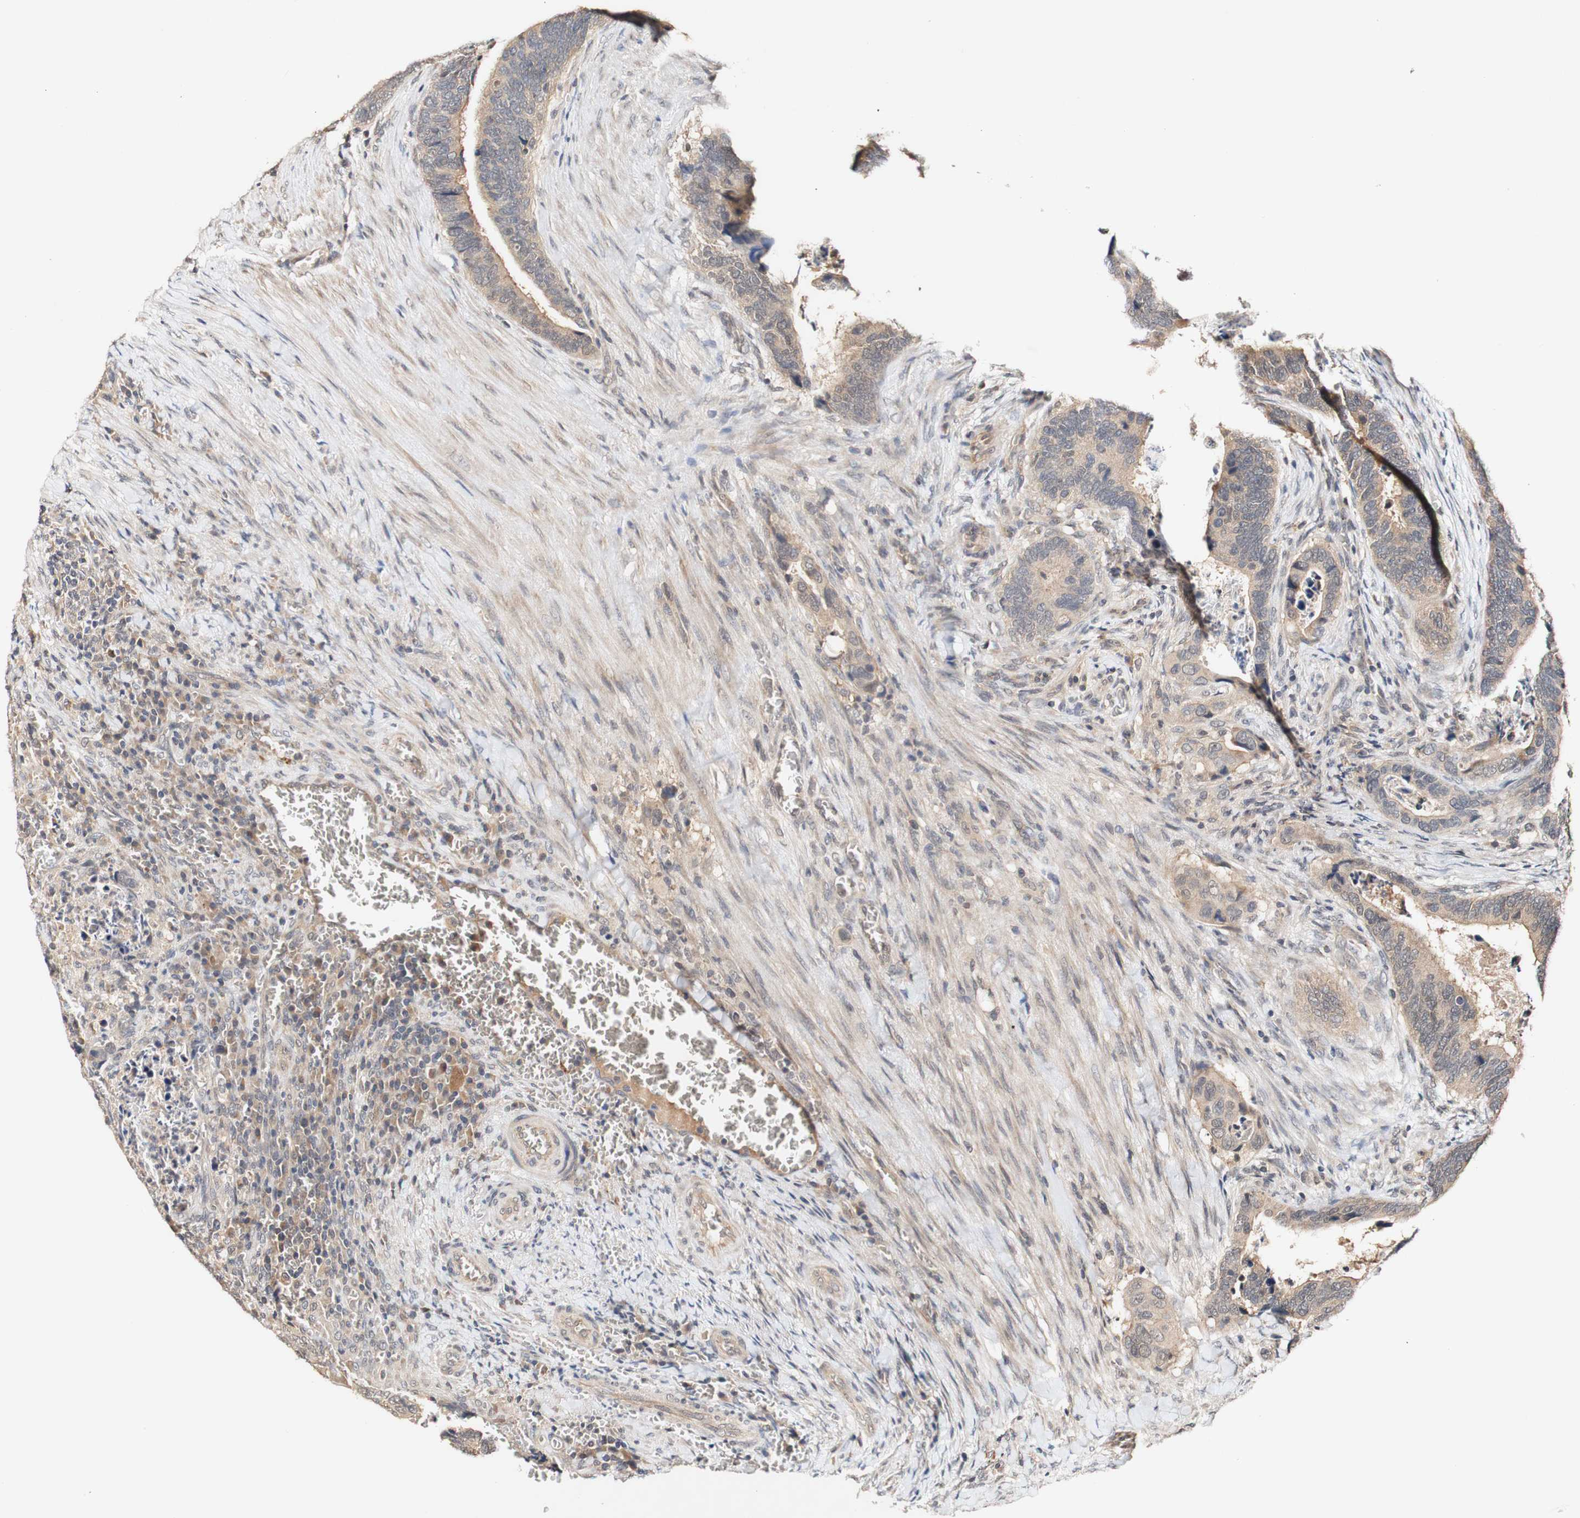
{"staining": {"intensity": "weak", "quantity": ">75%", "location": "cytoplasmic/membranous"}, "tissue": "colorectal cancer", "cell_type": "Tumor cells", "image_type": "cancer", "snomed": [{"axis": "morphology", "description": "Adenocarcinoma, NOS"}, {"axis": "topography", "description": "Colon"}], "caption": "High-power microscopy captured an IHC micrograph of colorectal cancer, revealing weak cytoplasmic/membranous expression in about >75% of tumor cells. Using DAB (3,3'-diaminobenzidine) (brown) and hematoxylin (blue) stains, captured at high magnification using brightfield microscopy.", "gene": "PIN1", "patient": {"sex": "male", "age": 72}}